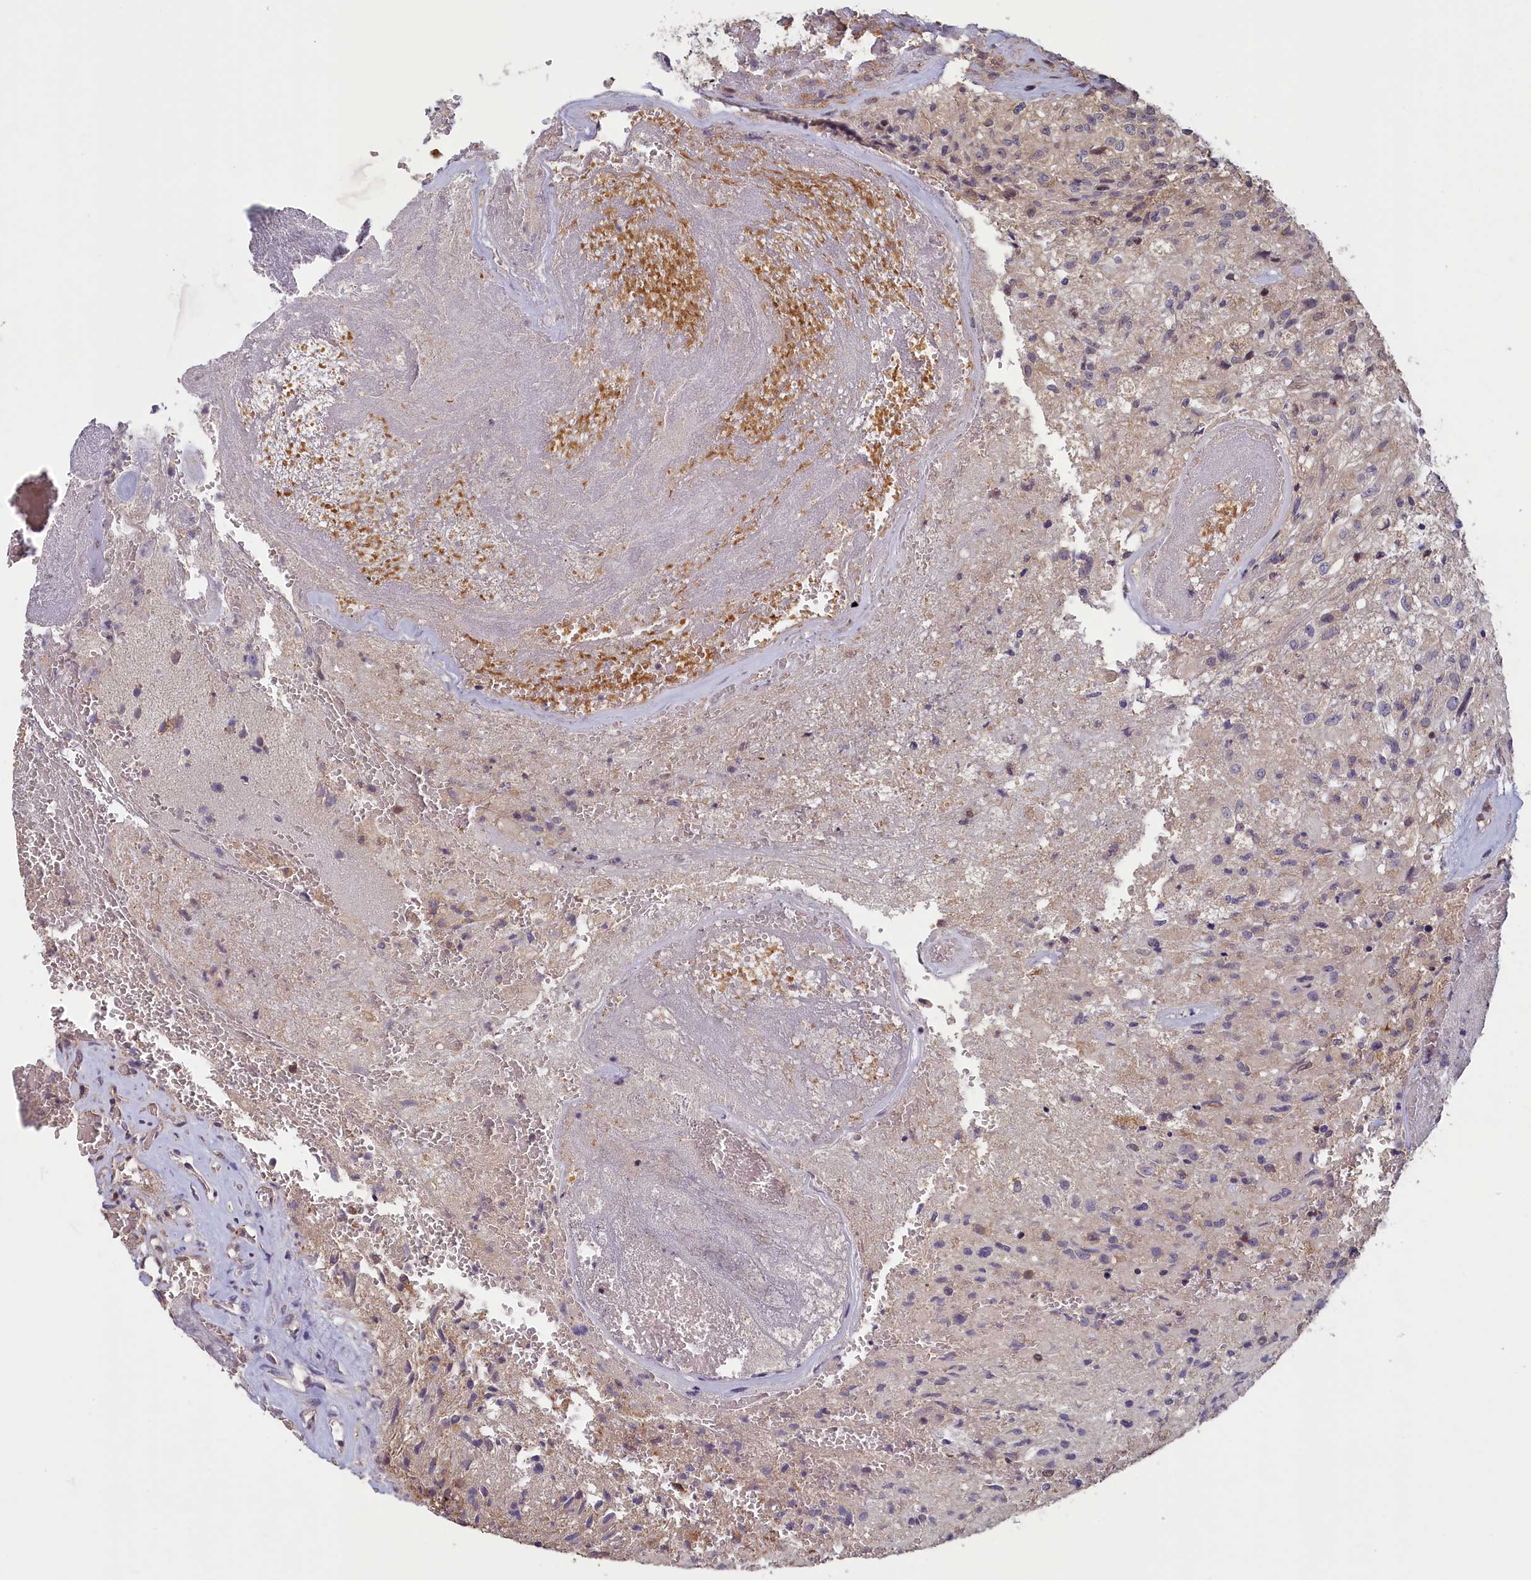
{"staining": {"intensity": "weak", "quantity": "<25%", "location": "cytoplasmic/membranous"}, "tissue": "glioma", "cell_type": "Tumor cells", "image_type": "cancer", "snomed": [{"axis": "morphology", "description": "Glioma, malignant, High grade"}, {"axis": "topography", "description": "Brain"}], "caption": "Histopathology image shows no protein staining in tumor cells of glioma tissue. Brightfield microscopy of immunohistochemistry (IHC) stained with DAB (brown) and hematoxylin (blue), captured at high magnification.", "gene": "NUBP1", "patient": {"sex": "male", "age": 56}}